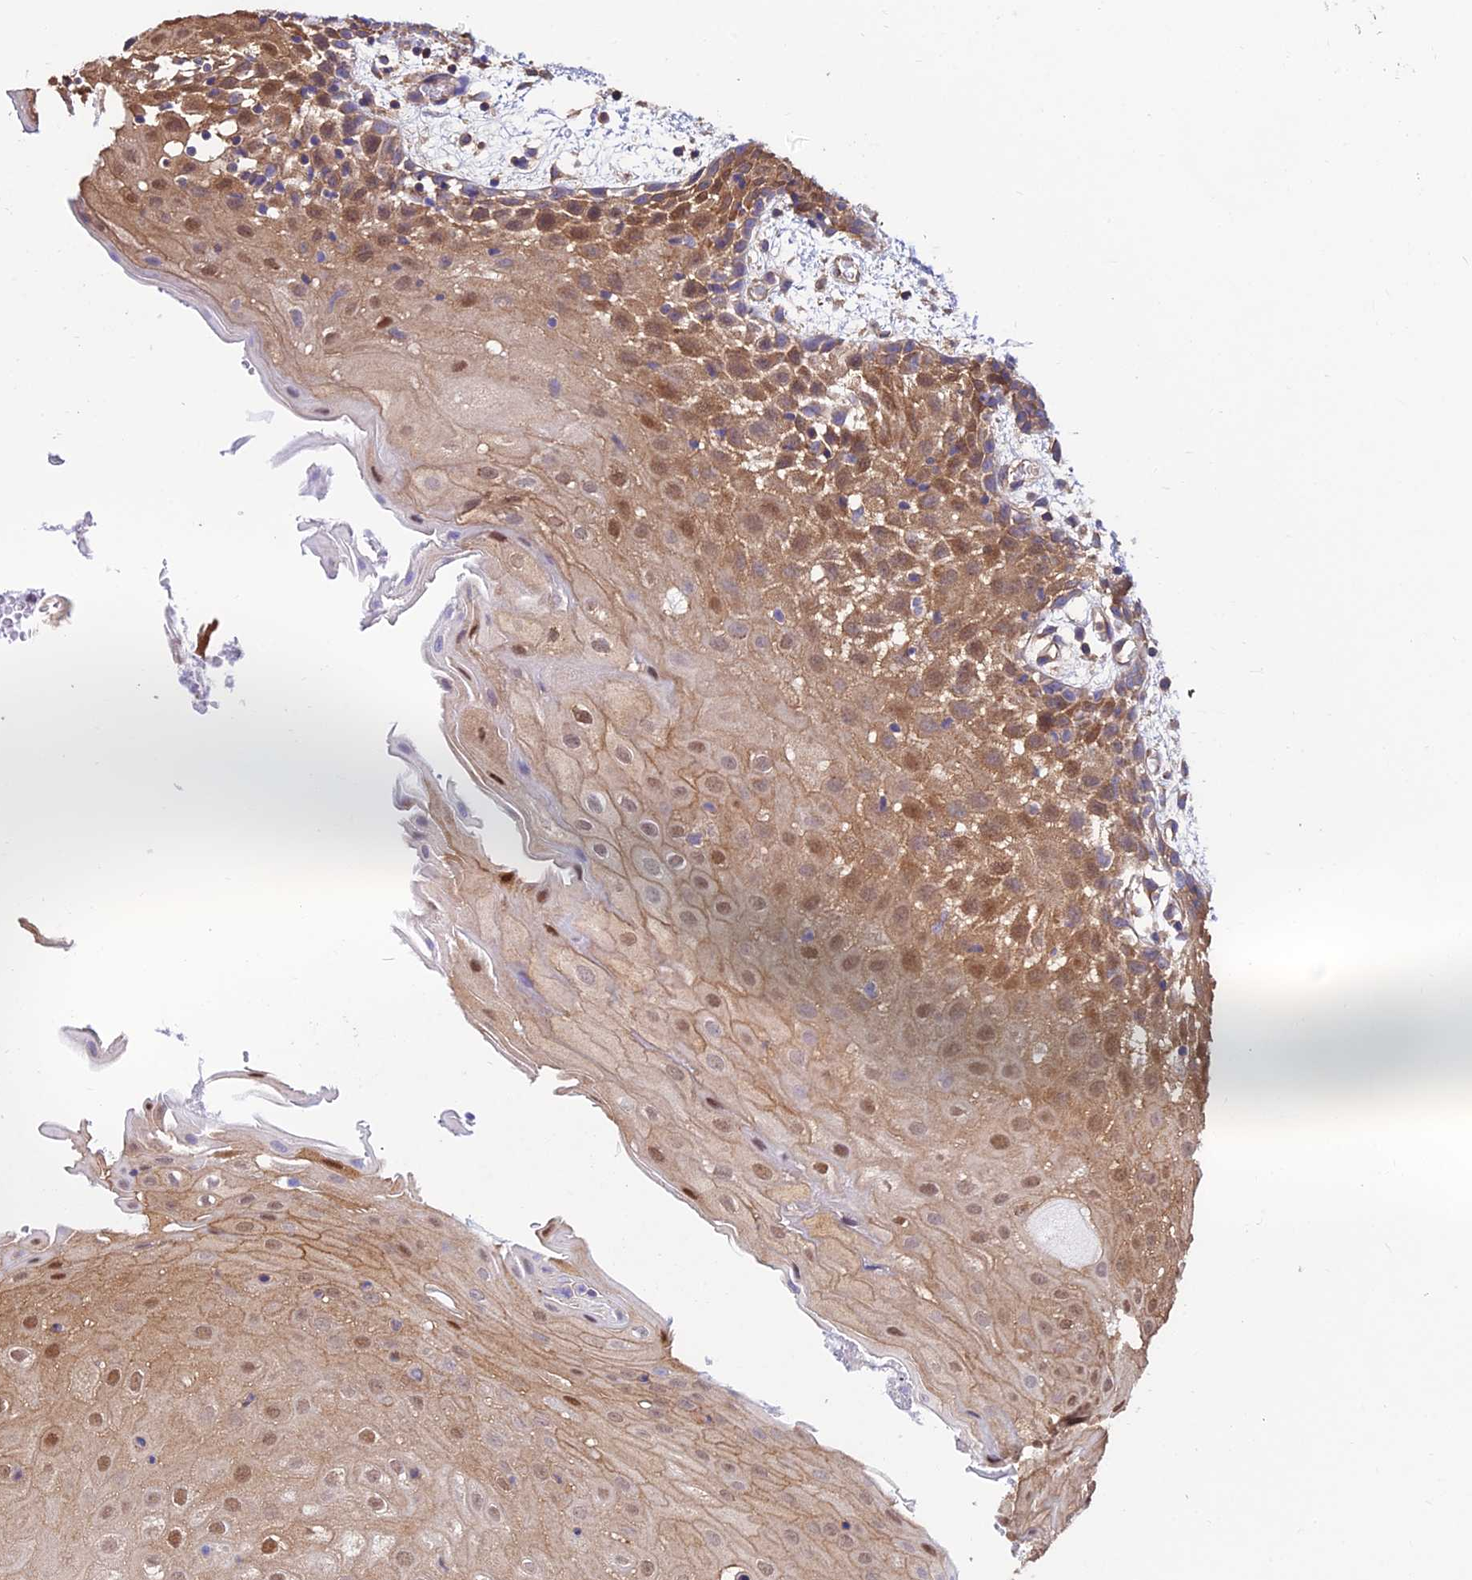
{"staining": {"intensity": "strong", "quantity": "<25%", "location": "cytoplasmic/membranous,nuclear"}, "tissue": "oral mucosa", "cell_type": "Squamous epithelial cells", "image_type": "normal", "snomed": [{"axis": "morphology", "description": "Normal tissue, NOS"}, {"axis": "topography", "description": "Skeletal muscle"}, {"axis": "topography", "description": "Oral tissue"}, {"axis": "topography", "description": "Salivary gland"}, {"axis": "topography", "description": "Peripheral nerve tissue"}], "caption": "Squamous epithelial cells demonstrate medium levels of strong cytoplasmic/membranous,nuclear positivity in approximately <25% of cells in unremarkable human oral mucosa.", "gene": "CALM1", "patient": {"sex": "male", "age": 54}}